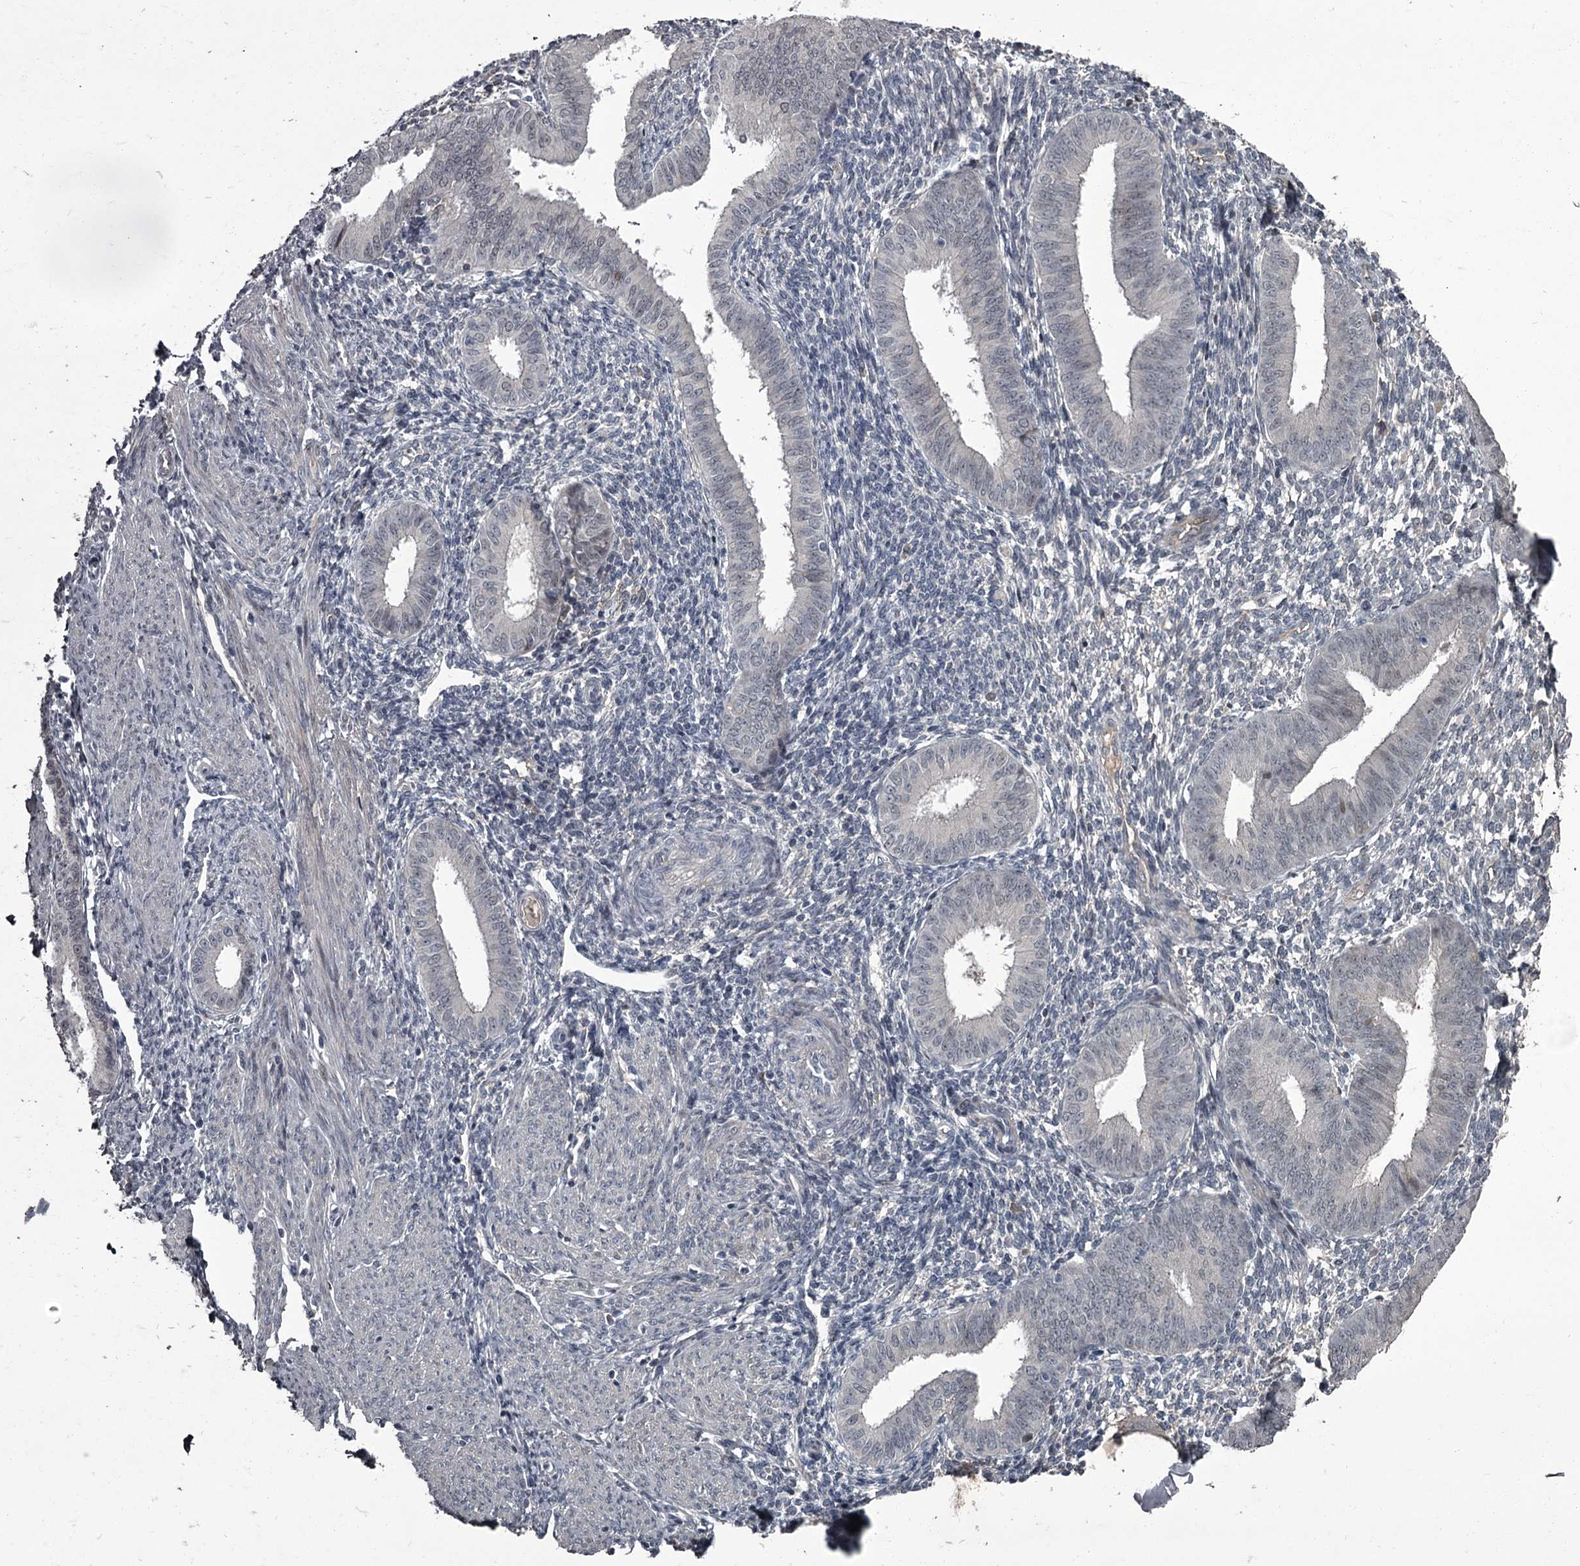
{"staining": {"intensity": "negative", "quantity": "none", "location": "none"}, "tissue": "endometrium", "cell_type": "Cells in endometrial stroma", "image_type": "normal", "snomed": [{"axis": "morphology", "description": "Normal tissue, NOS"}, {"axis": "topography", "description": "Uterus"}, {"axis": "topography", "description": "Endometrium"}], "caption": "Endometrium stained for a protein using immunohistochemistry (IHC) demonstrates no positivity cells in endometrial stroma.", "gene": "FLVCR2", "patient": {"sex": "female", "age": 48}}